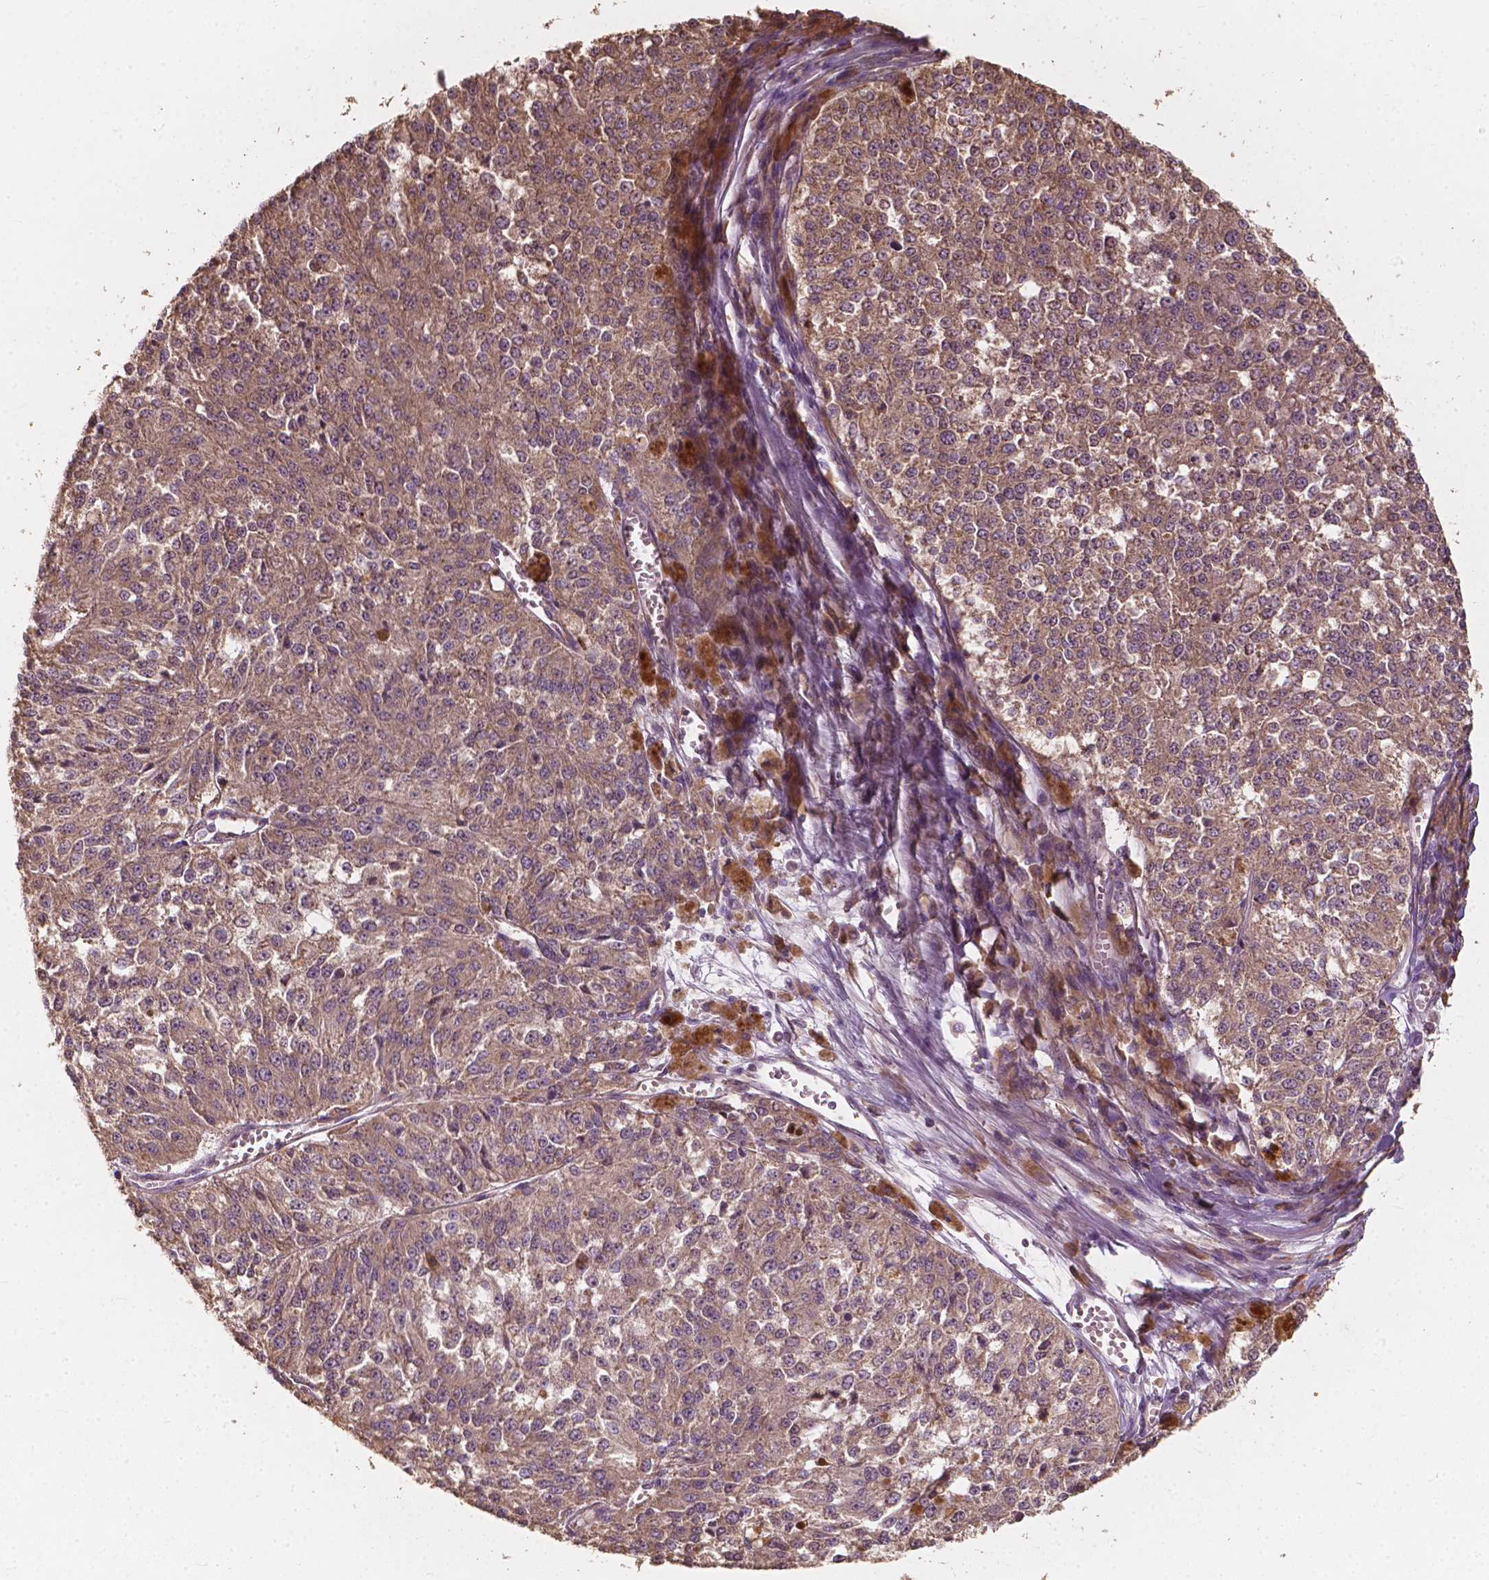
{"staining": {"intensity": "weak", "quantity": "25%-75%", "location": "cytoplasmic/membranous"}, "tissue": "melanoma", "cell_type": "Tumor cells", "image_type": "cancer", "snomed": [{"axis": "morphology", "description": "Malignant melanoma, Metastatic site"}, {"axis": "topography", "description": "Lymph node"}], "caption": "A low amount of weak cytoplasmic/membranous staining is present in about 25%-75% of tumor cells in melanoma tissue.", "gene": "G3BP1", "patient": {"sex": "female", "age": 64}}